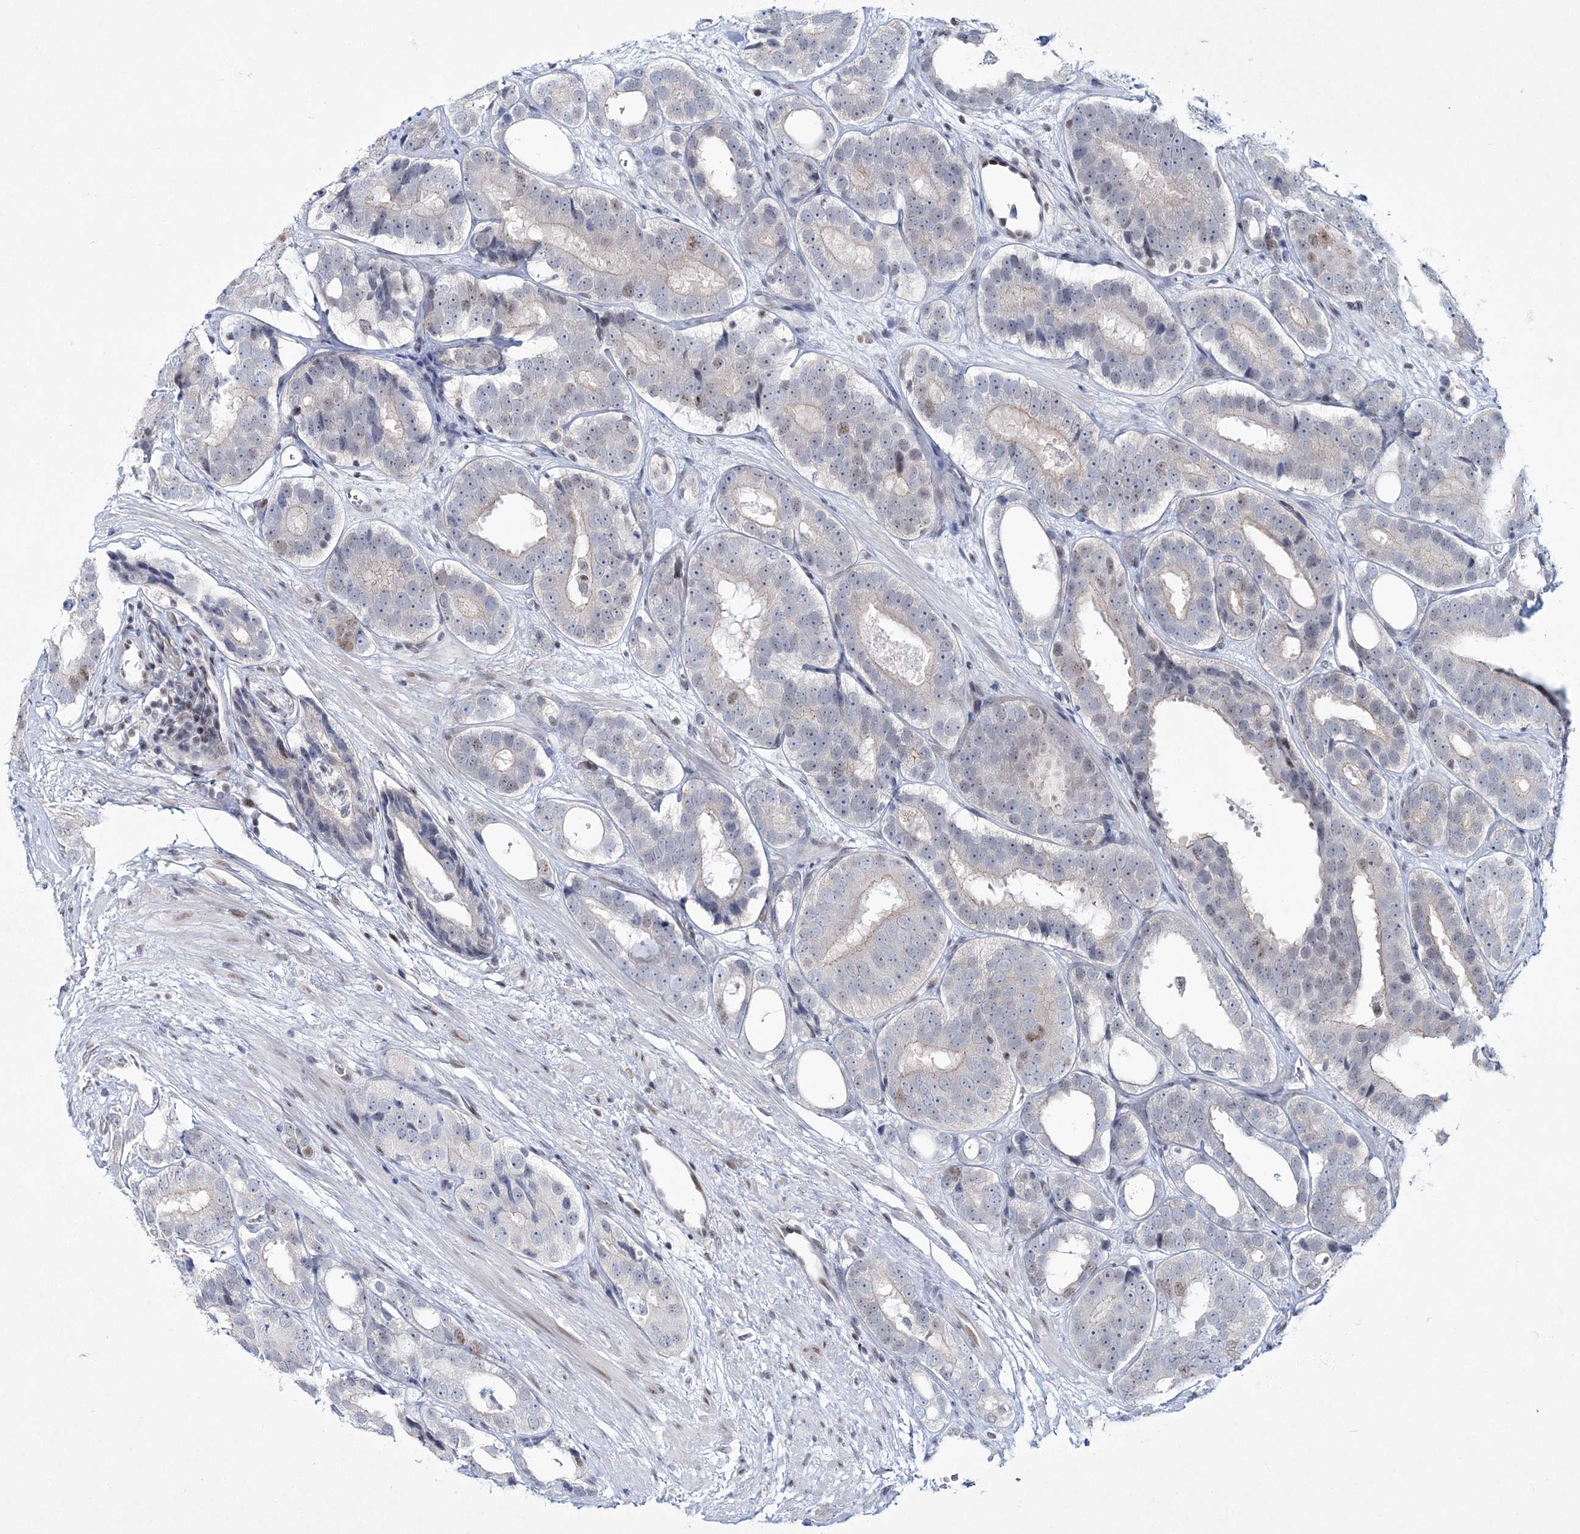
{"staining": {"intensity": "negative", "quantity": "none", "location": "none"}, "tissue": "prostate cancer", "cell_type": "Tumor cells", "image_type": "cancer", "snomed": [{"axis": "morphology", "description": "Adenocarcinoma, High grade"}, {"axis": "topography", "description": "Prostate"}], "caption": "Protein analysis of prostate high-grade adenocarcinoma demonstrates no significant staining in tumor cells.", "gene": "LRRFIP2", "patient": {"sex": "male", "age": 56}}